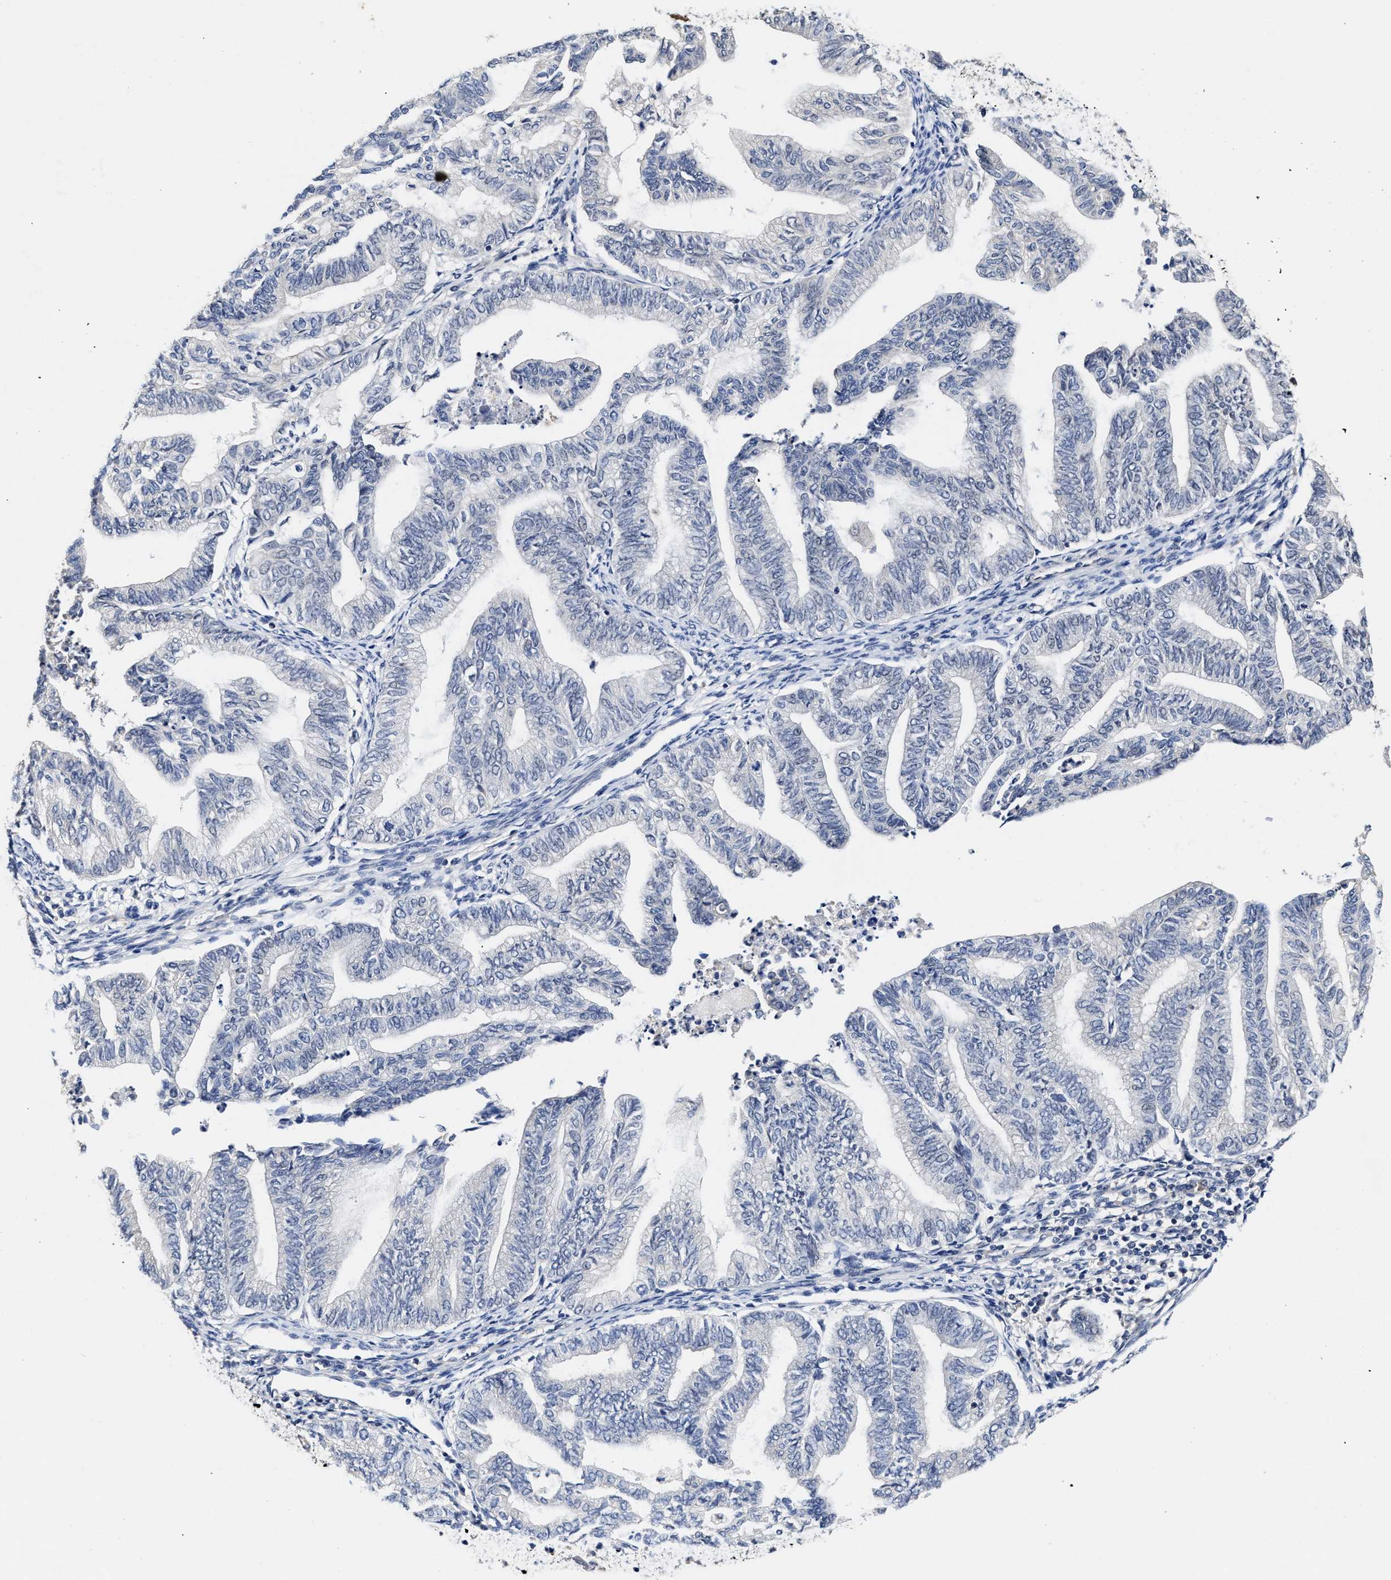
{"staining": {"intensity": "negative", "quantity": "none", "location": "none"}, "tissue": "endometrial cancer", "cell_type": "Tumor cells", "image_type": "cancer", "snomed": [{"axis": "morphology", "description": "Adenocarcinoma, NOS"}, {"axis": "topography", "description": "Endometrium"}], "caption": "Immunohistochemistry (IHC) micrograph of adenocarcinoma (endometrial) stained for a protein (brown), which exhibits no expression in tumor cells.", "gene": "TRAF6", "patient": {"sex": "female", "age": 79}}